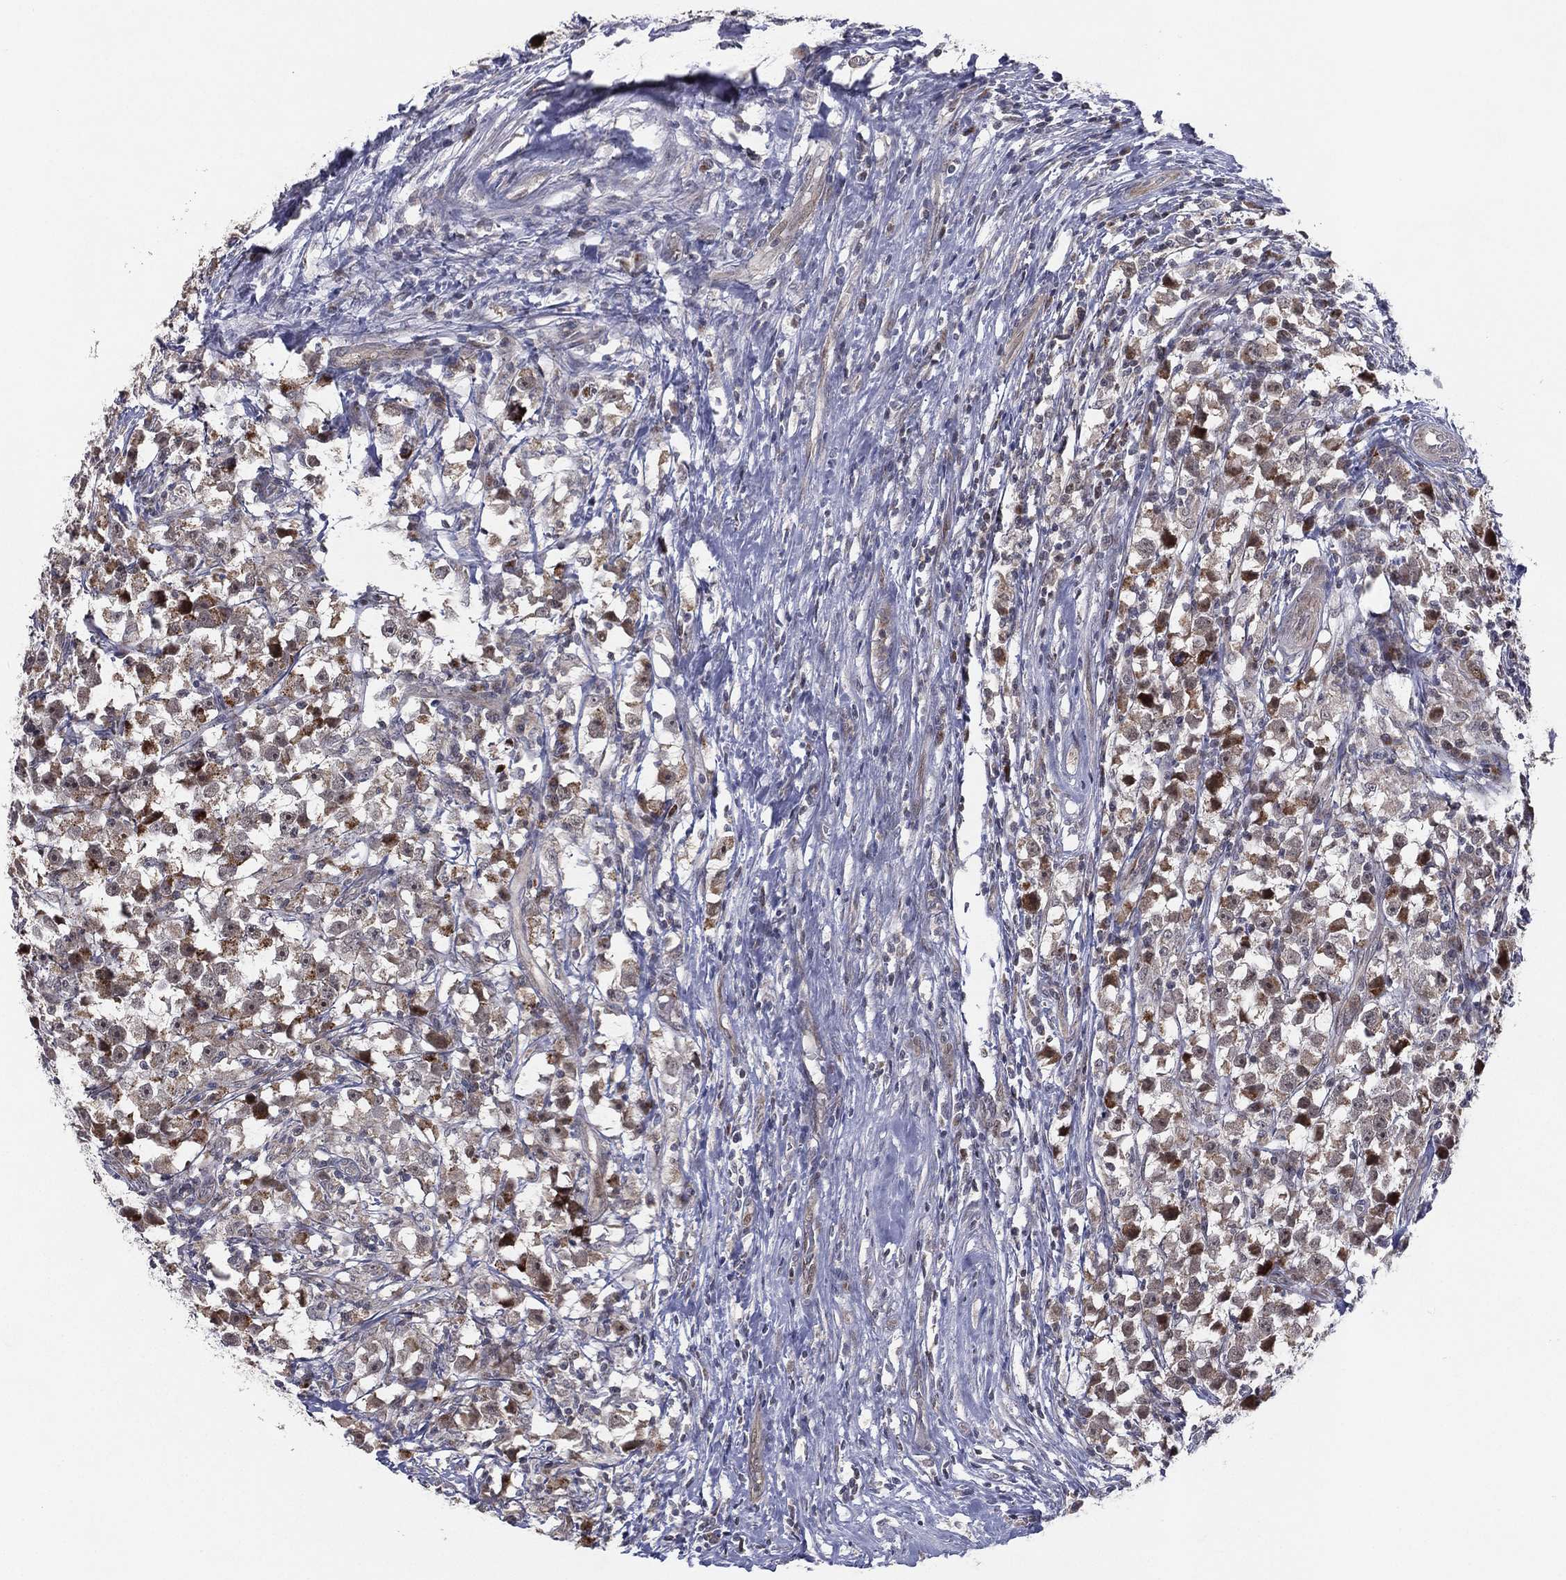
{"staining": {"intensity": "moderate", "quantity": "25%-75%", "location": "cytoplasmic/membranous"}, "tissue": "testis cancer", "cell_type": "Tumor cells", "image_type": "cancer", "snomed": [{"axis": "morphology", "description": "Seminoma, NOS"}, {"axis": "topography", "description": "Testis"}], "caption": "Protein staining of seminoma (testis) tissue reveals moderate cytoplasmic/membranous expression in approximately 25%-75% of tumor cells.", "gene": "KAT14", "patient": {"sex": "male", "age": 33}}